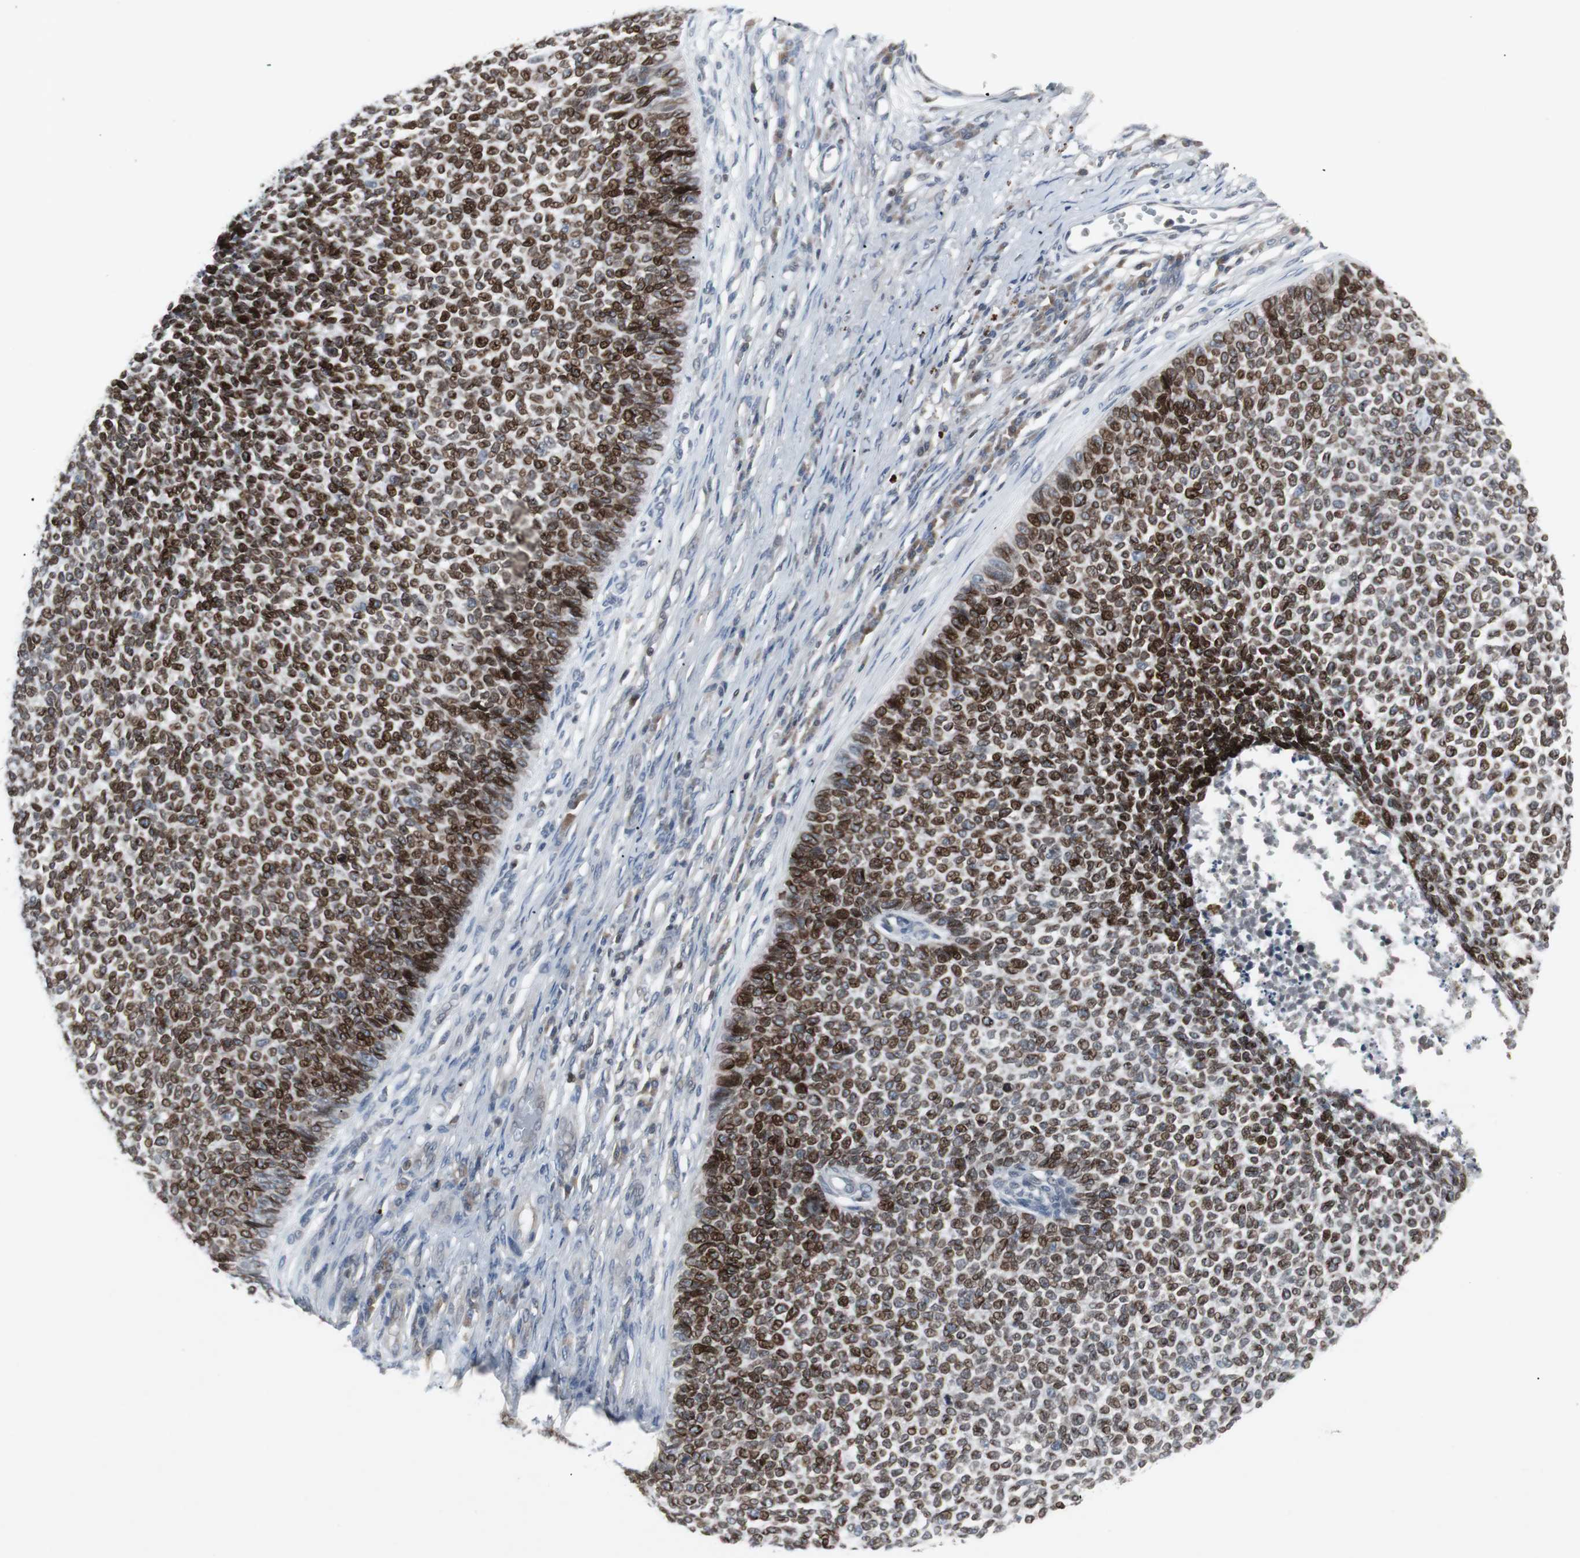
{"staining": {"intensity": "strong", "quantity": ">75%", "location": "cytoplasmic/membranous,nuclear"}, "tissue": "skin cancer", "cell_type": "Tumor cells", "image_type": "cancer", "snomed": [{"axis": "morphology", "description": "Basal cell carcinoma"}, {"axis": "topography", "description": "Skin"}], "caption": "An image of human skin basal cell carcinoma stained for a protein reveals strong cytoplasmic/membranous and nuclear brown staining in tumor cells.", "gene": "ZNF396", "patient": {"sex": "female", "age": 84}}